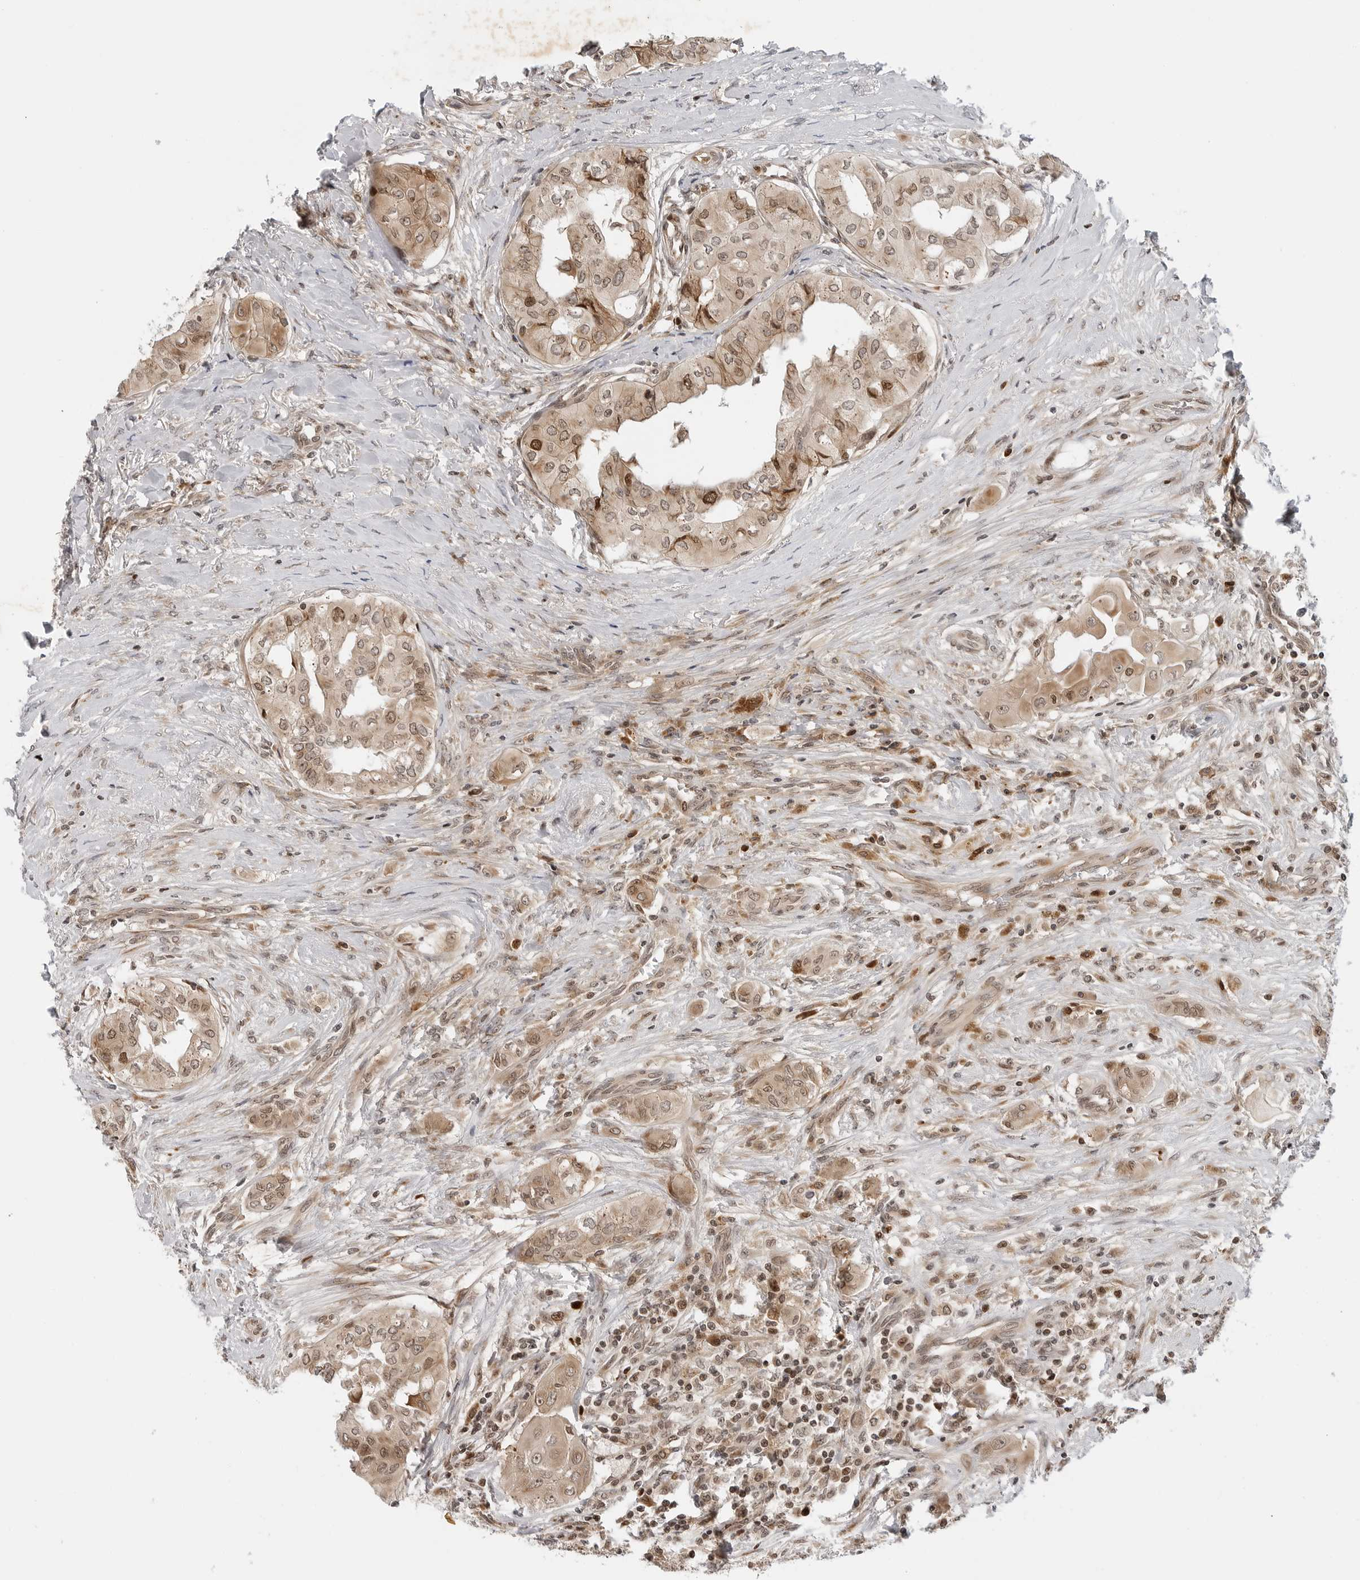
{"staining": {"intensity": "weak", "quantity": ">75%", "location": "cytoplasmic/membranous,nuclear"}, "tissue": "thyroid cancer", "cell_type": "Tumor cells", "image_type": "cancer", "snomed": [{"axis": "morphology", "description": "Papillary adenocarcinoma, NOS"}, {"axis": "topography", "description": "Thyroid gland"}], "caption": "Protein staining displays weak cytoplasmic/membranous and nuclear positivity in about >75% of tumor cells in thyroid cancer (papillary adenocarcinoma).", "gene": "TIPRL", "patient": {"sex": "female", "age": 59}}